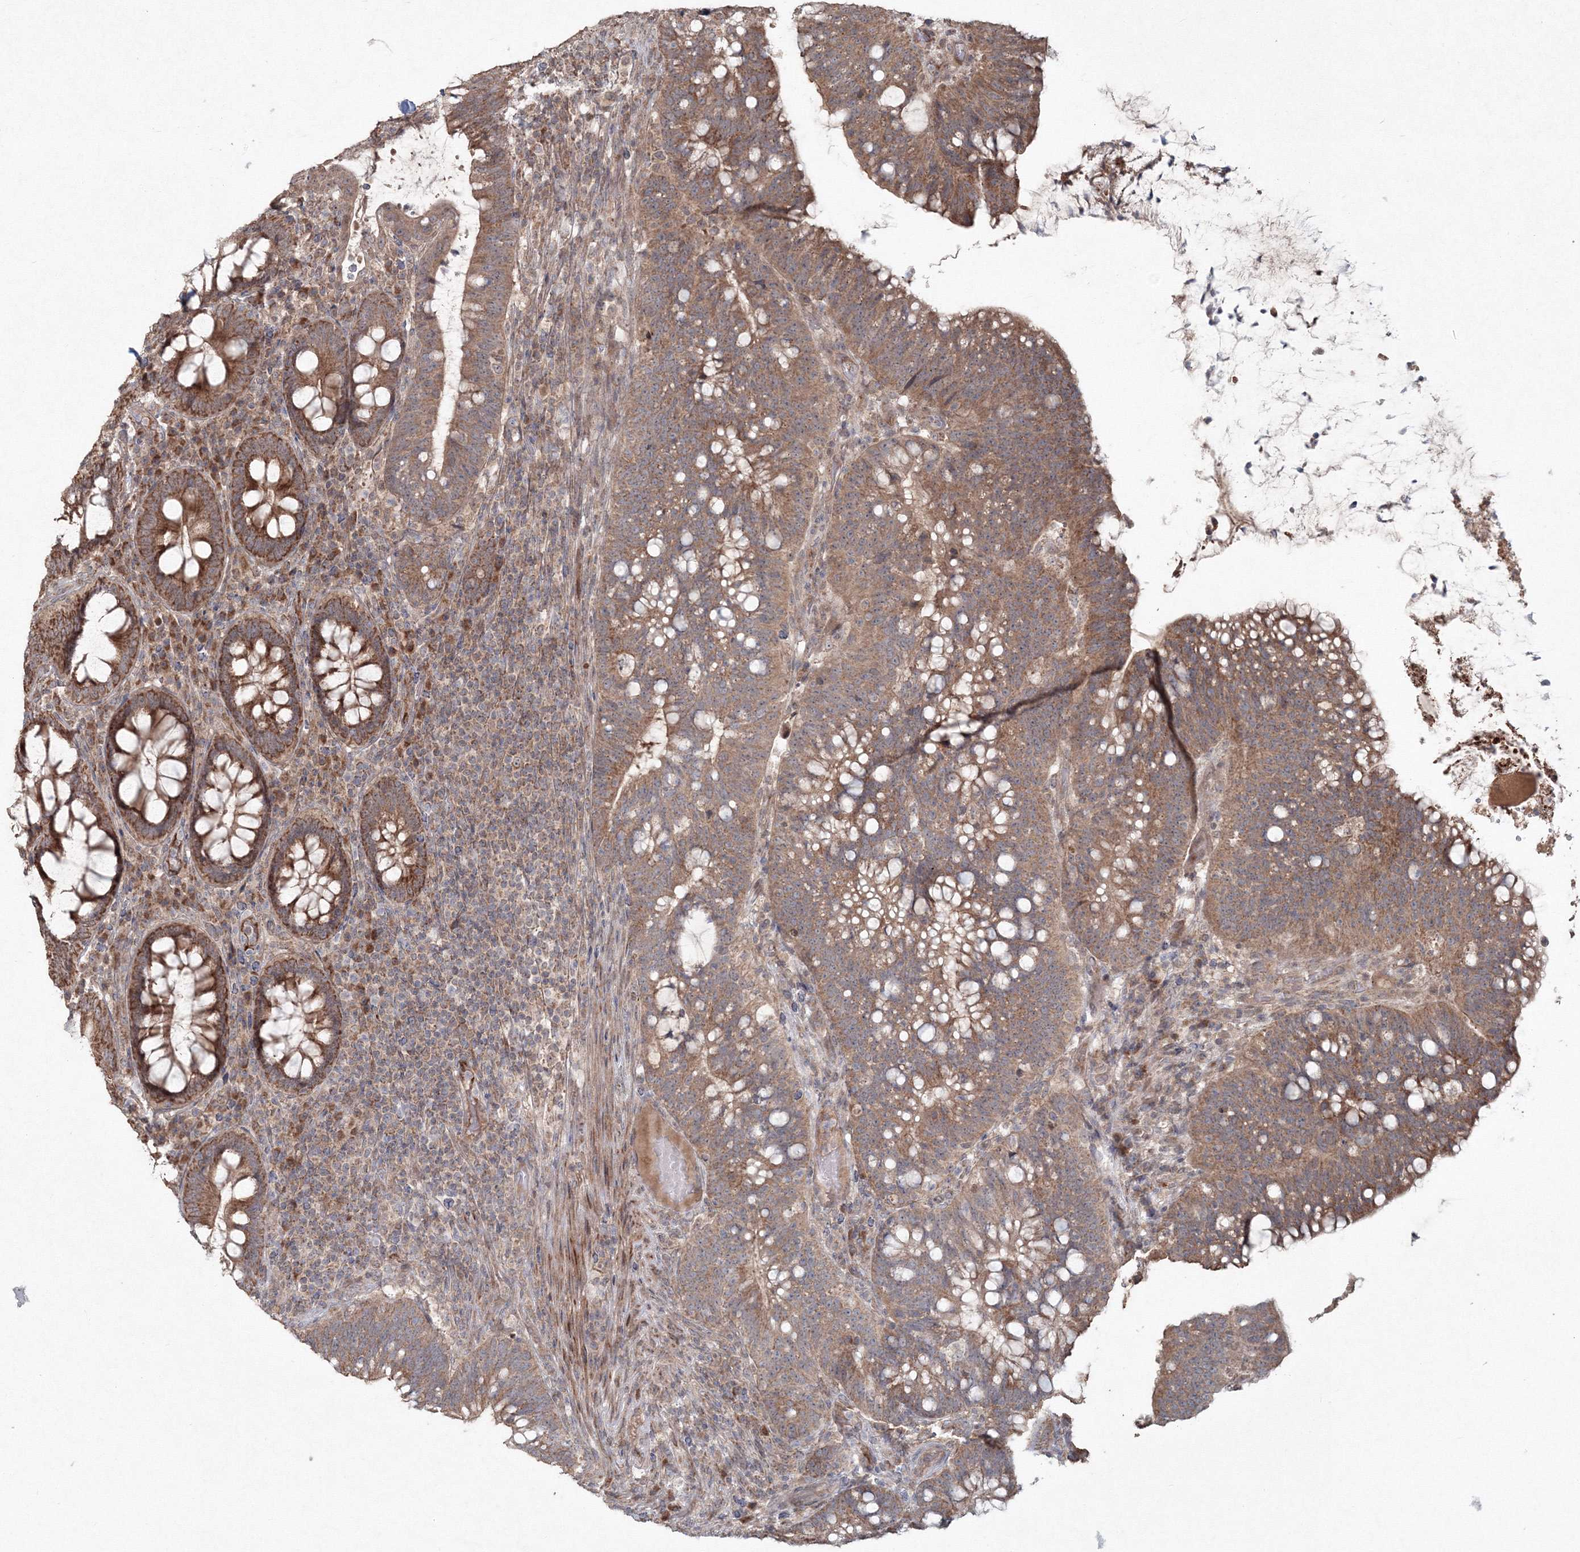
{"staining": {"intensity": "moderate", "quantity": ">75%", "location": "cytoplasmic/membranous"}, "tissue": "colorectal cancer", "cell_type": "Tumor cells", "image_type": "cancer", "snomed": [{"axis": "morphology", "description": "Adenocarcinoma, NOS"}, {"axis": "topography", "description": "Colon"}], "caption": "This photomicrograph demonstrates colorectal adenocarcinoma stained with IHC to label a protein in brown. The cytoplasmic/membranous of tumor cells show moderate positivity for the protein. Nuclei are counter-stained blue.", "gene": "ANAPC16", "patient": {"sex": "female", "age": 66}}